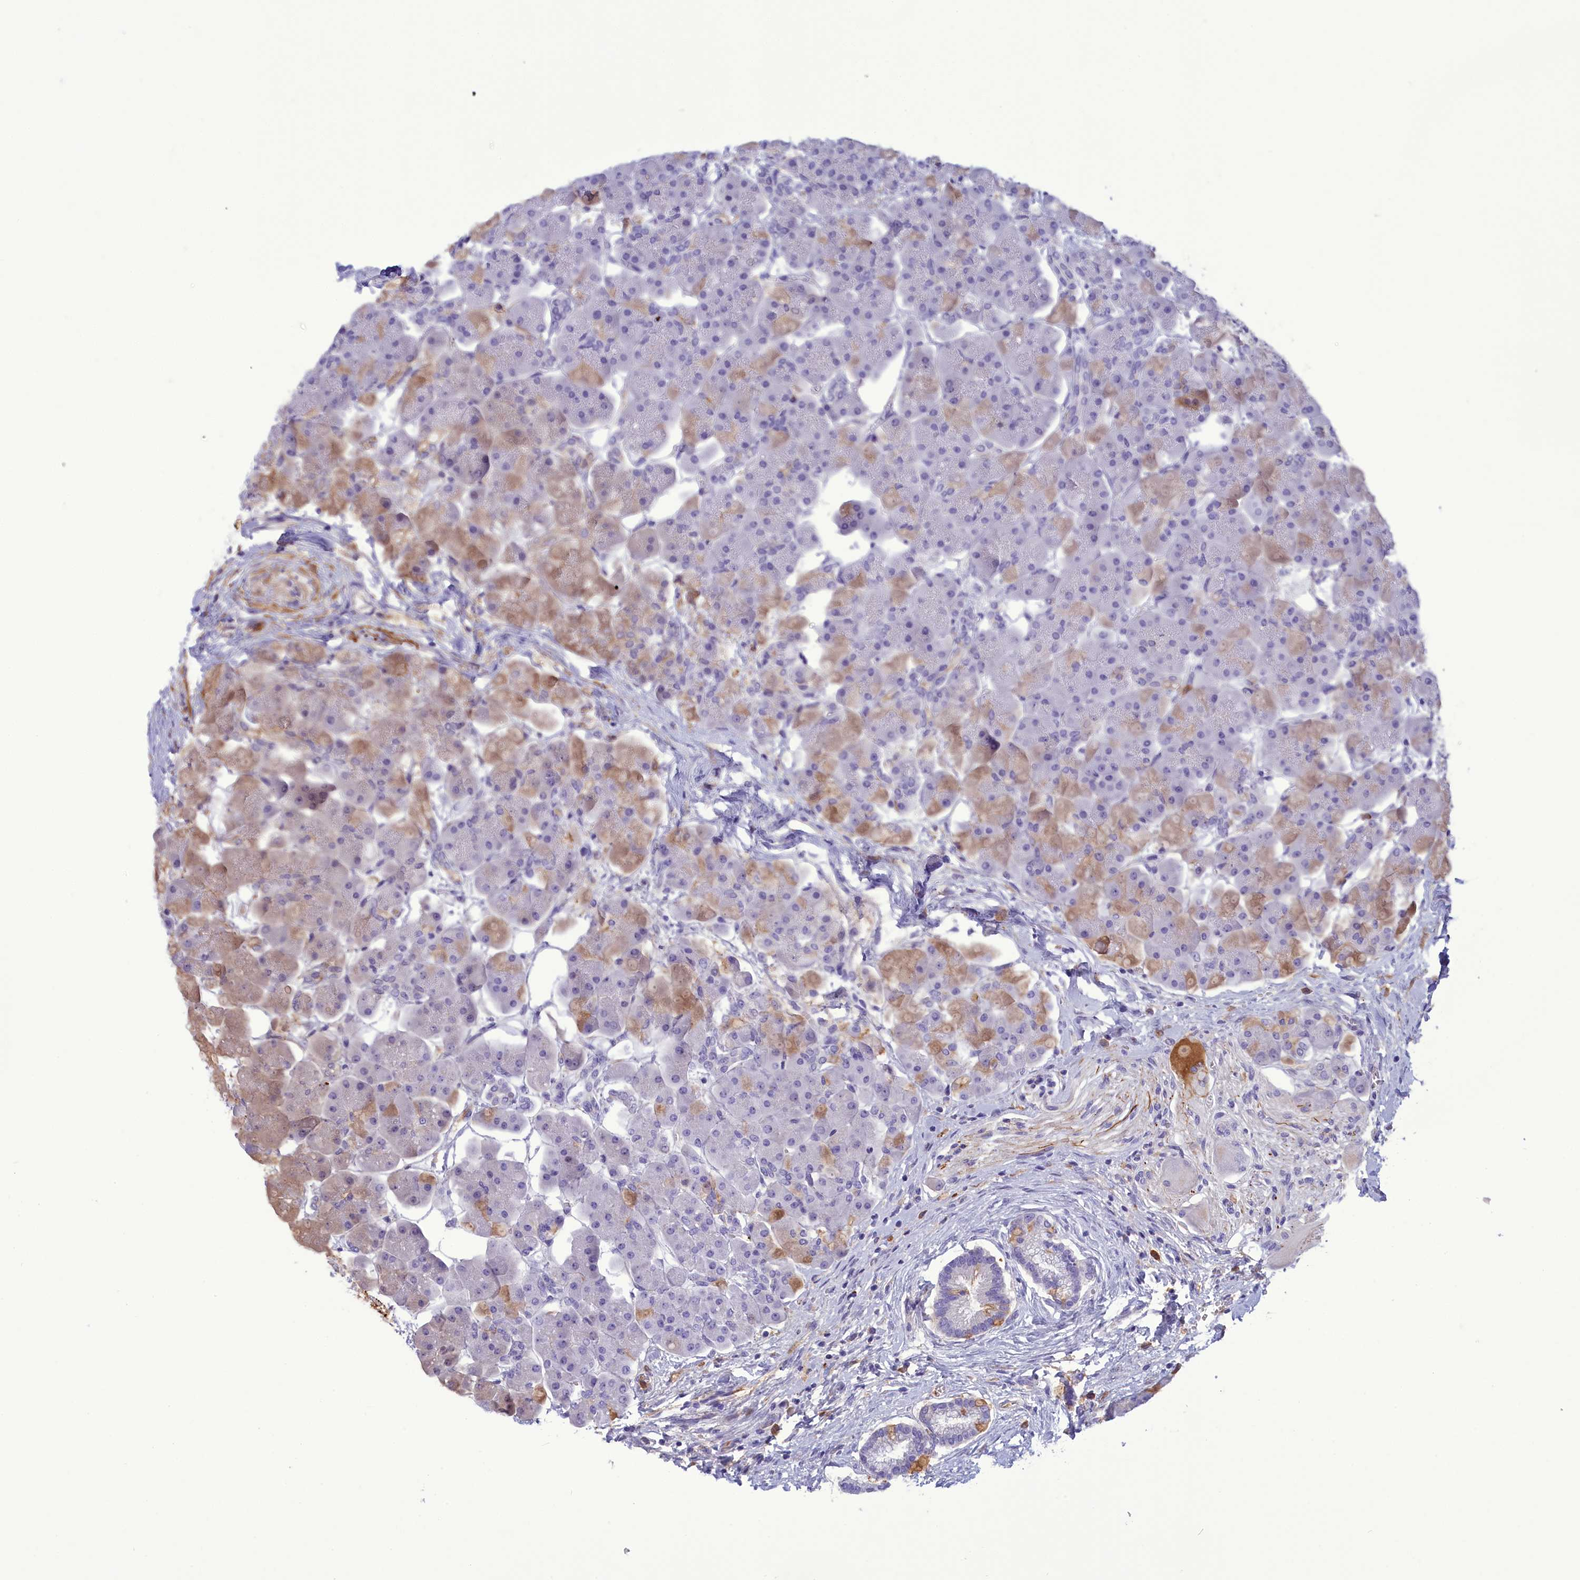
{"staining": {"intensity": "weak", "quantity": "<25%", "location": "cytoplasmic/membranous"}, "tissue": "pancreas", "cell_type": "Exocrine glandular cells", "image_type": "normal", "snomed": [{"axis": "morphology", "description": "Normal tissue, NOS"}, {"axis": "topography", "description": "Pancreas"}], "caption": "Immunohistochemical staining of normal human pancreas displays no significant staining in exocrine glandular cells.", "gene": "FAM149B1", "patient": {"sex": "male", "age": 66}}